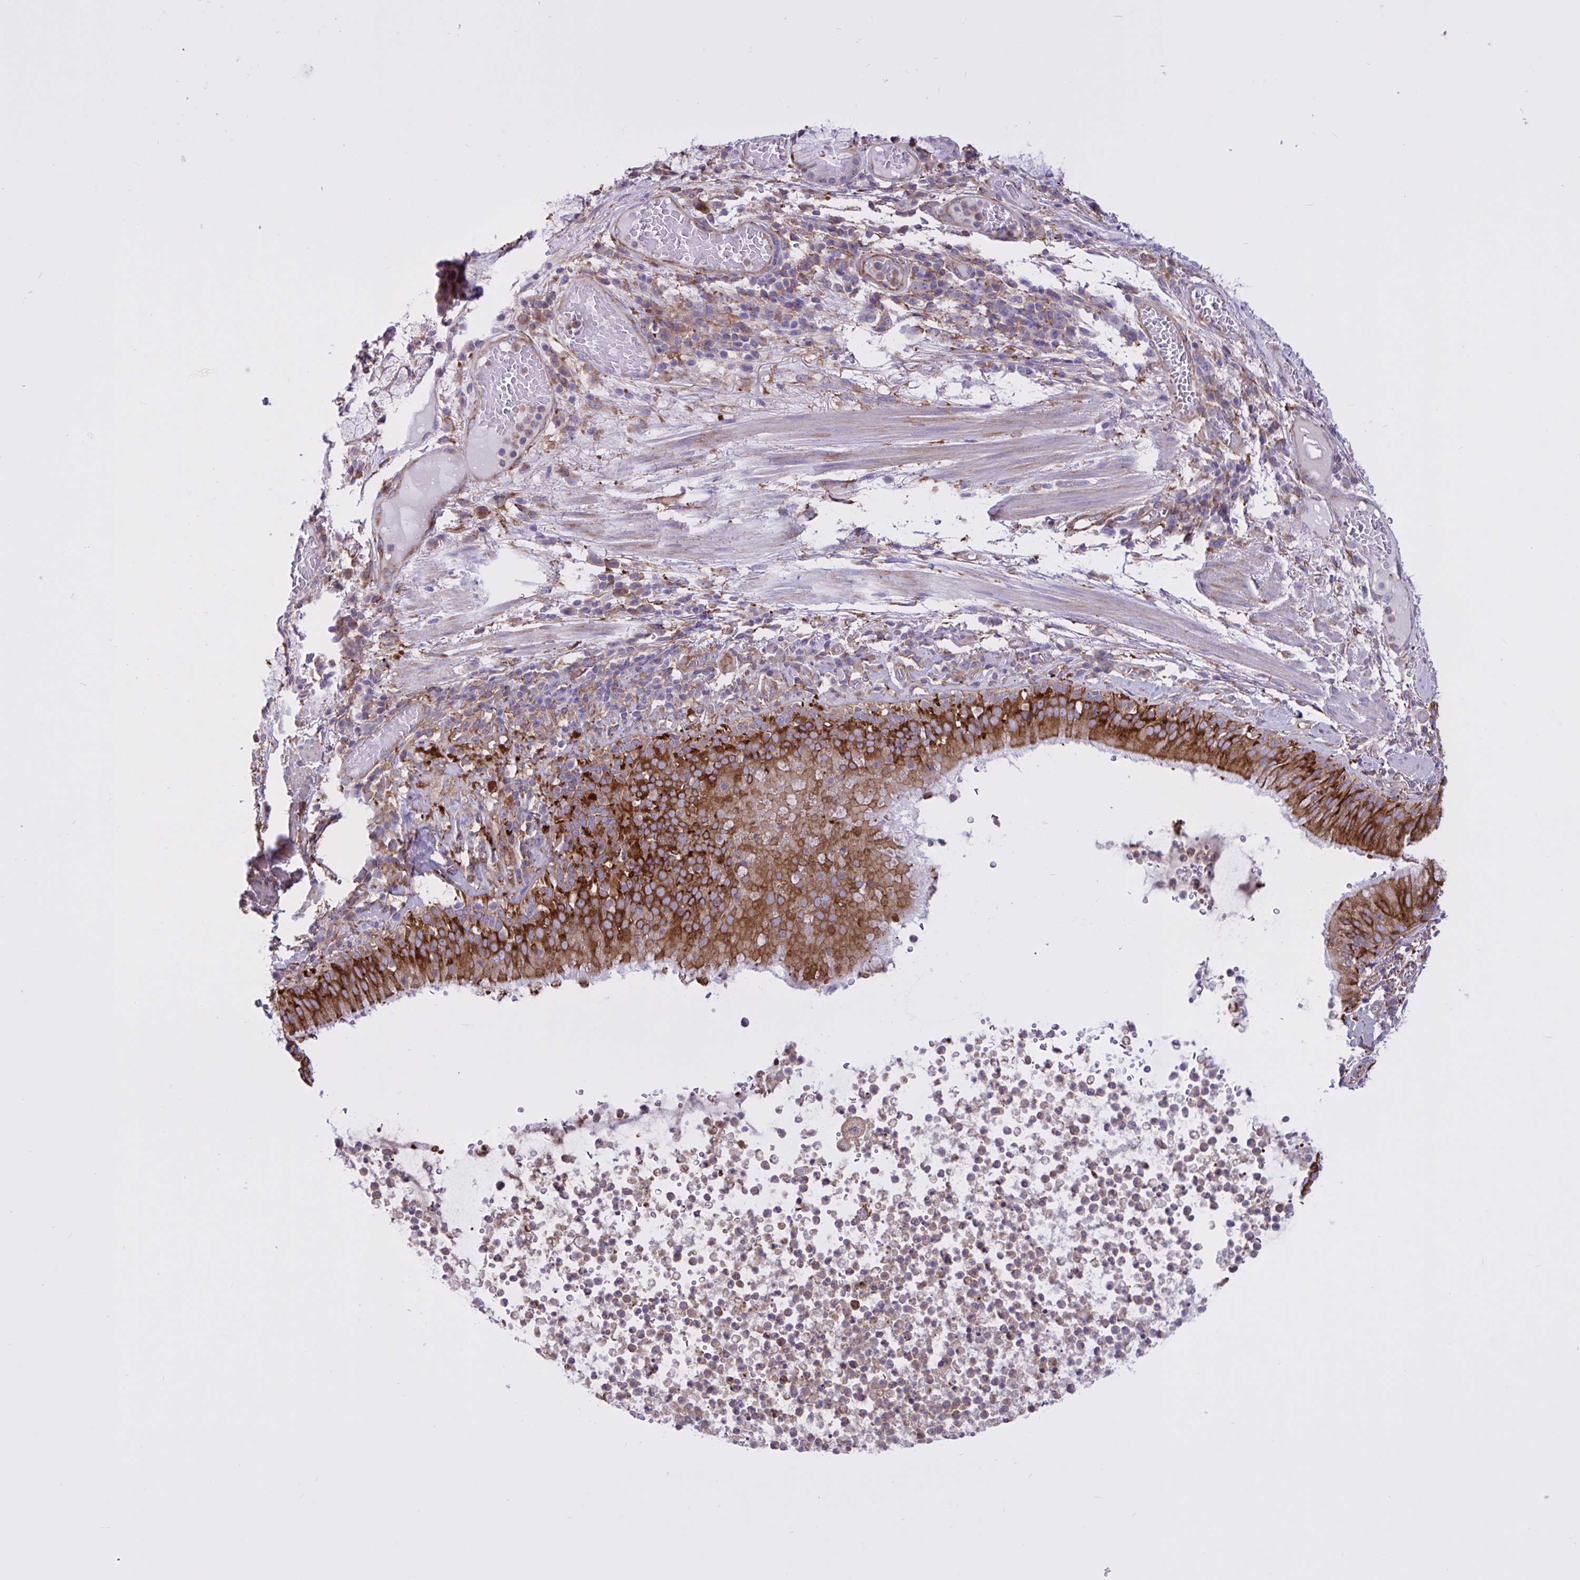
{"staining": {"intensity": "strong", "quantity": ">75%", "location": "cytoplasmic/membranous"}, "tissue": "bronchus", "cell_type": "Respiratory epithelial cells", "image_type": "normal", "snomed": [{"axis": "morphology", "description": "Normal tissue, NOS"}, {"axis": "topography", "description": "Cartilage tissue"}, {"axis": "topography", "description": "Bronchus"}], "caption": "Protein expression analysis of benign bronchus shows strong cytoplasmic/membranous staining in about >75% of respiratory epithelial cells. The protein of interest is shown in brown color, while the nuclei are stained blue.", "gene": "OR51M1", "patient": {"sex": "male", "age": 56}}